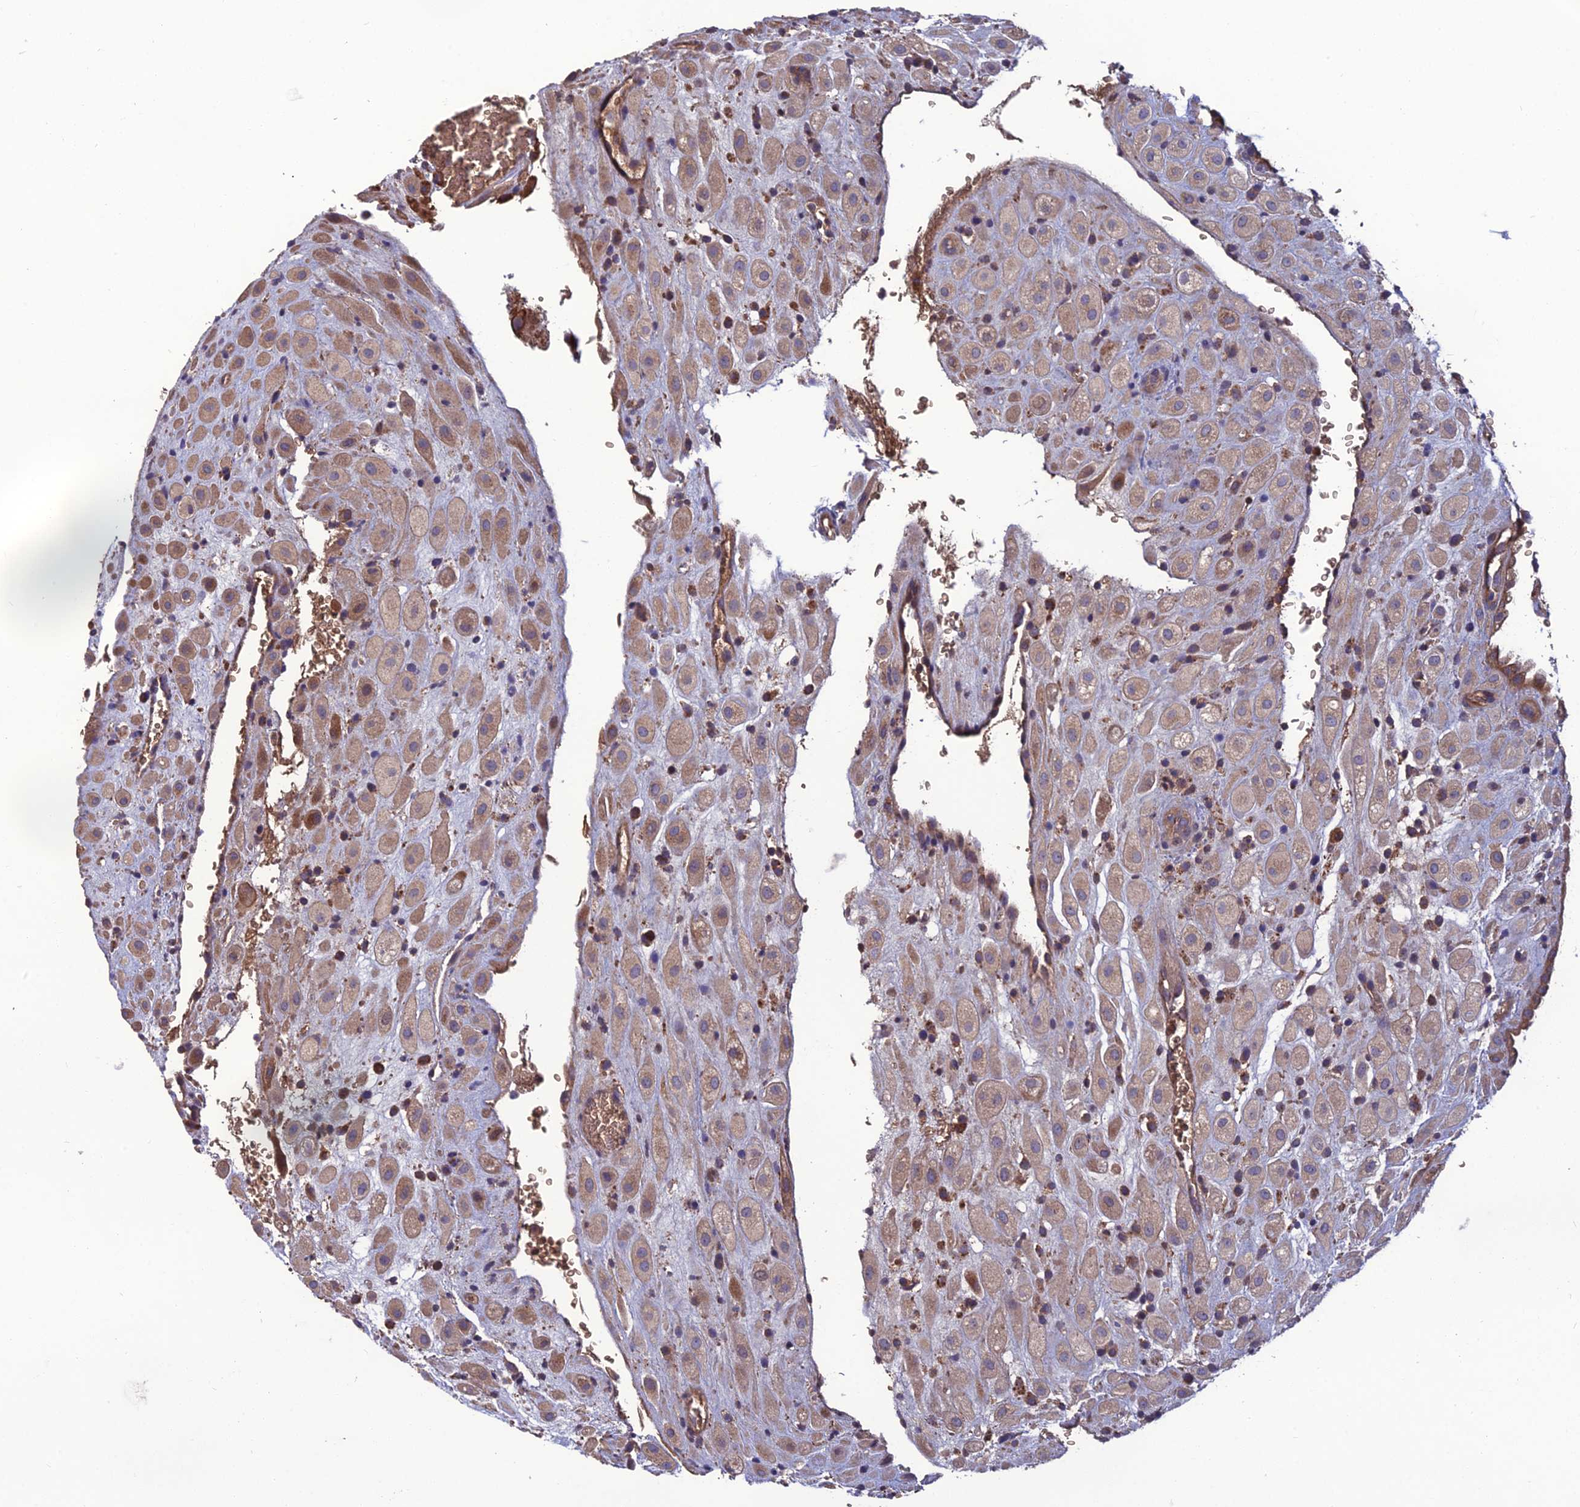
{"staining": {"intensity": "weak", "quantity": "25%-75%", "location": "cytoplasmic/membranous"}, "tissue": "placenta", "cell_type": "Decidual cells", "image_type": "normal", "snomed": [{"axis": "morphology", "description": "Normal tissue, NOS"}, {"axis": "topography", "description": "Placenta"}], "caption": "Brown immunohistochemical staining in normal human placenta displays weak cytoplasmic/membranous staining in approximately 25%-75% of decidual cells. The protein of interest is shown in brown color, while the nuclei are stained blue.", "gene": "GALR2", "patient": {"sex": "female", "age": 35}}